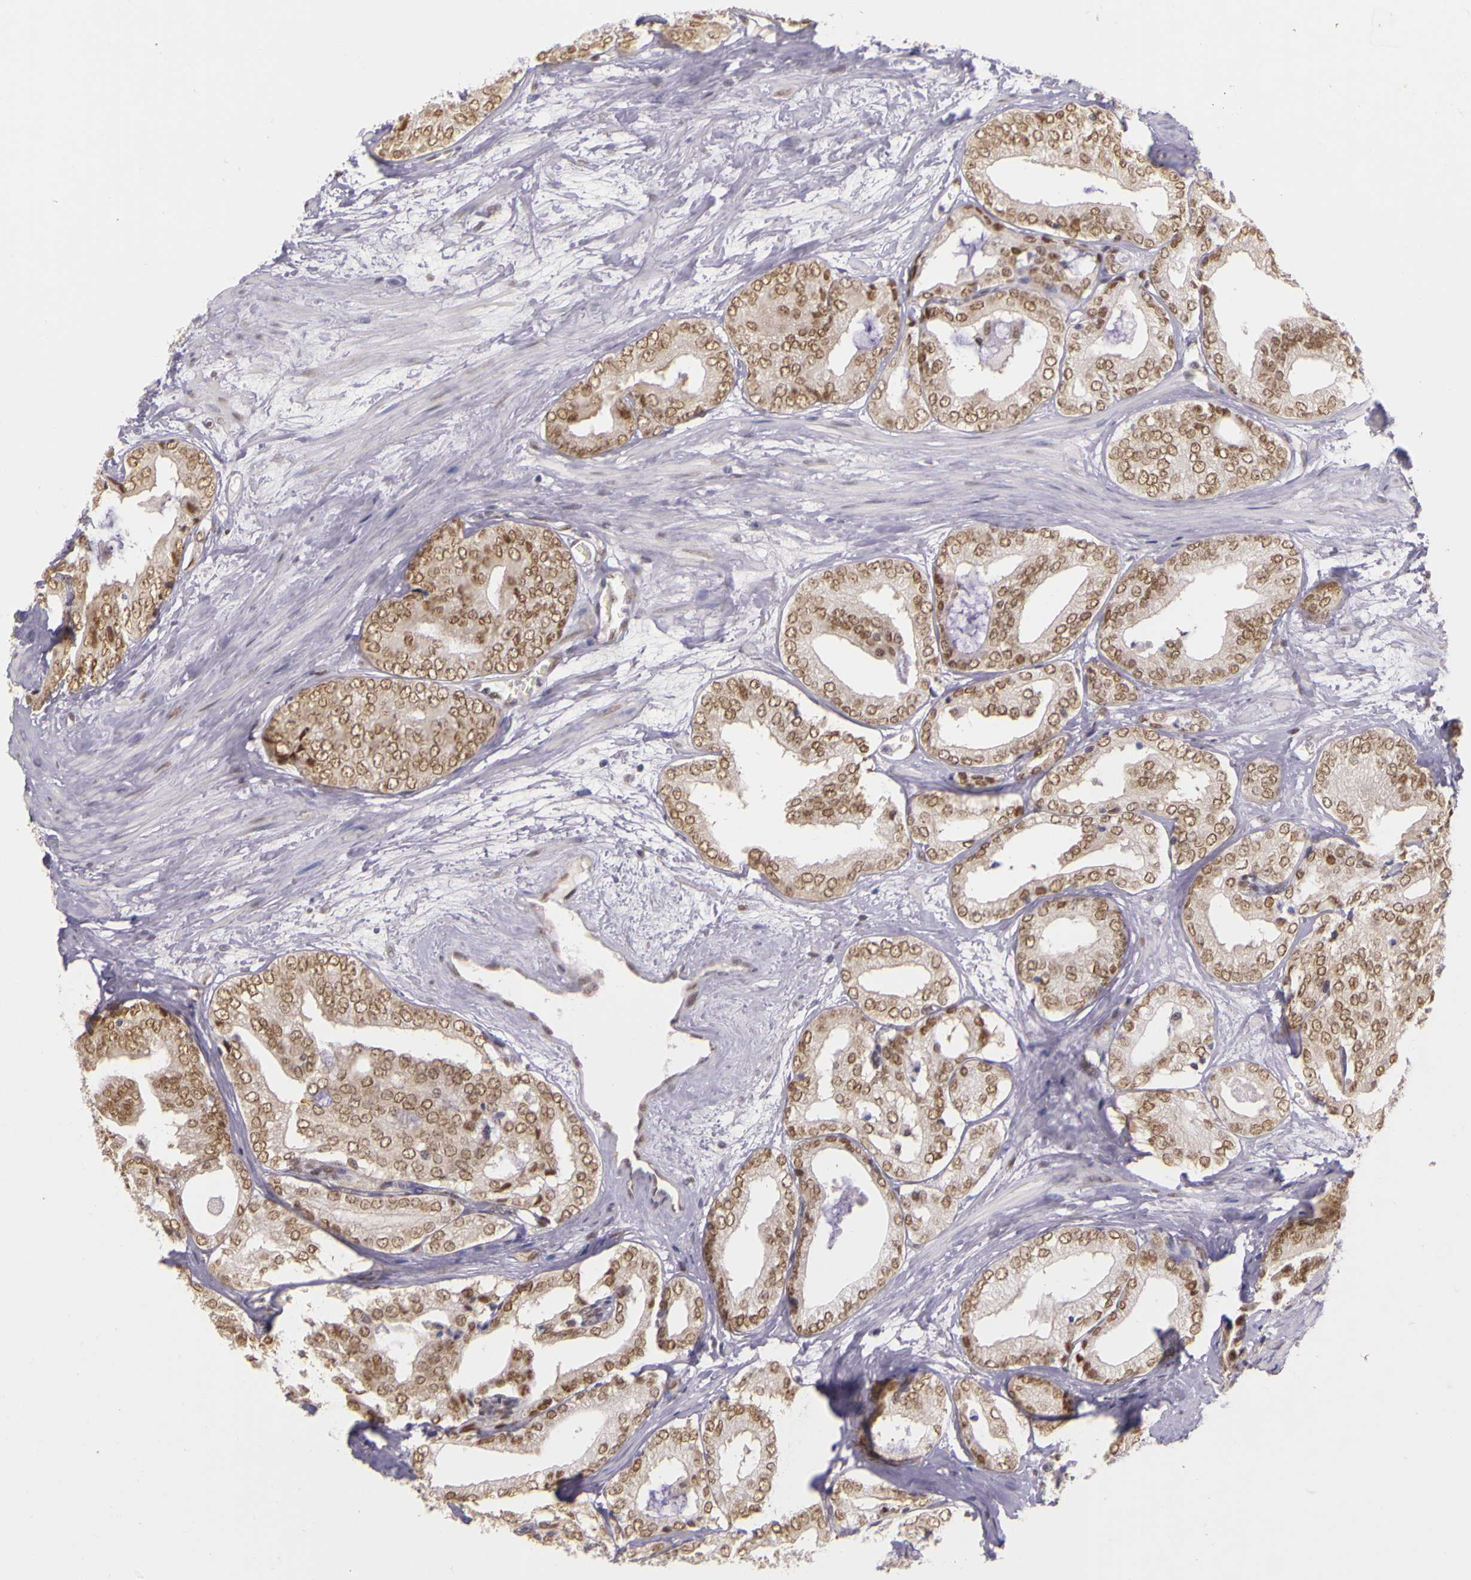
{"staining": {"intensity": "moderate", "quantity": ">75%", "location": "cytoplasmic/membranous,nuclear"}, "tissue": "prostate cancer", "cell_type": "Tumor cells", "image_type": "cancer", "snomed": [{"axis": "morphology", "description": "Adenocarcinoma, Medium grade"}, {"axis": "topography", "description": "Prostate"}], "caption": "IHC of human prostate cancer demonstrates medium levels of moderate cytoplasmic/membranous and nuclear positivity in approximately >75% of tumor cells.", "gene": "WDR13", "patient": {"sex": "male", "age": 79}}